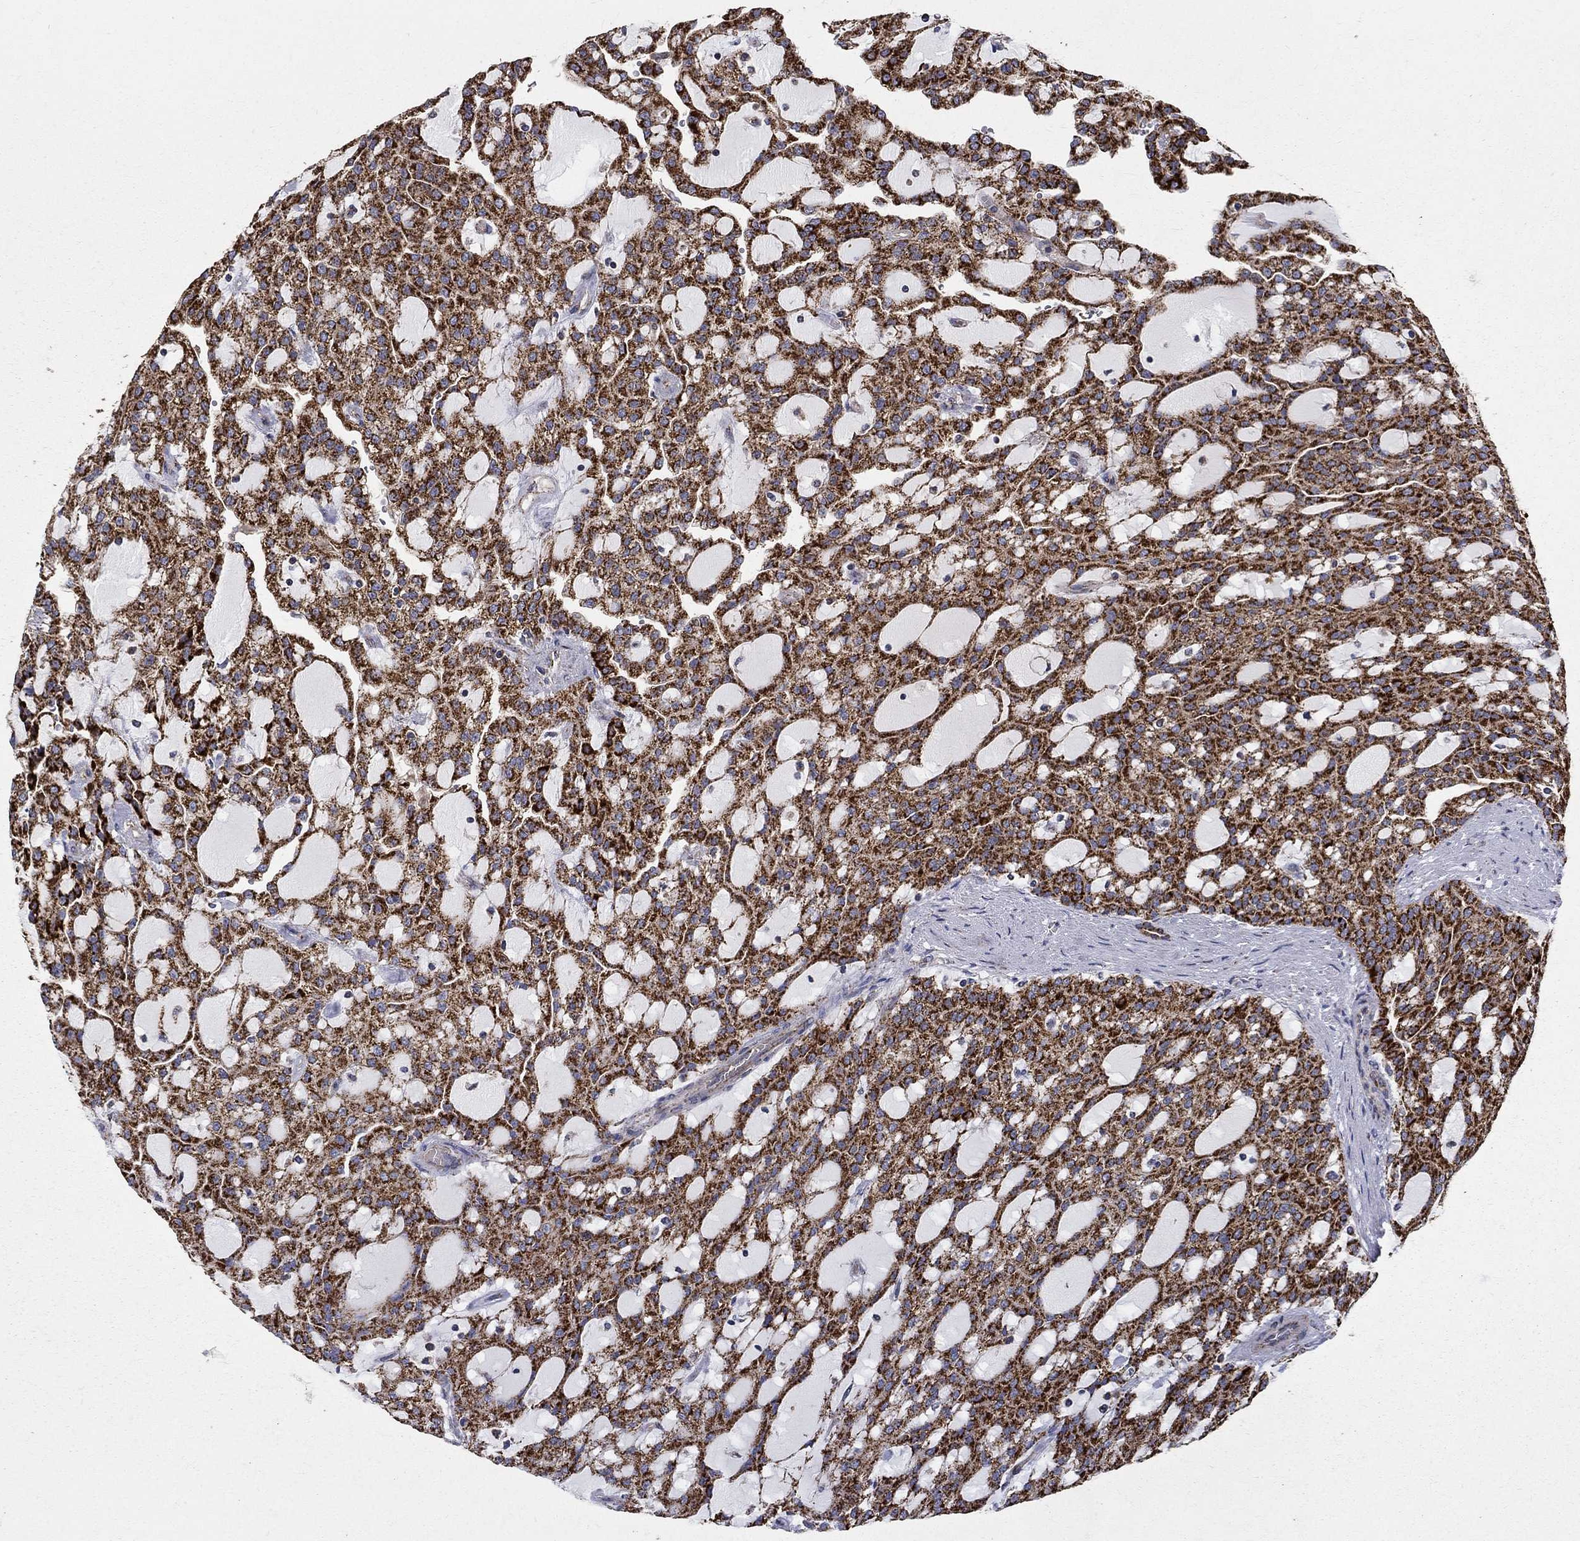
{"staining": {"intensity": "strong", "quantity": ">75%", "location": "cytoplasmic/membranous"}, "tissue": "renal cancer", "cell_type": "Tumor cells", "image_type": "cancer", "snomed": [{"axis": "morphology", "description": "Adenocarcinoma, NOS"}, {"axis": "topography", "description": "Kidney"}], "caption": "Tumor cells demonstrate high levels of strong cytoplasmic/membranous staining in about >75% of cells in human adenocarcinoma (renal). Immunohistochemistry stains the protein in brown and the nuclei are stained blue.", "gene": "GCSH", "patient": {"sex": "male", "age": 63}}